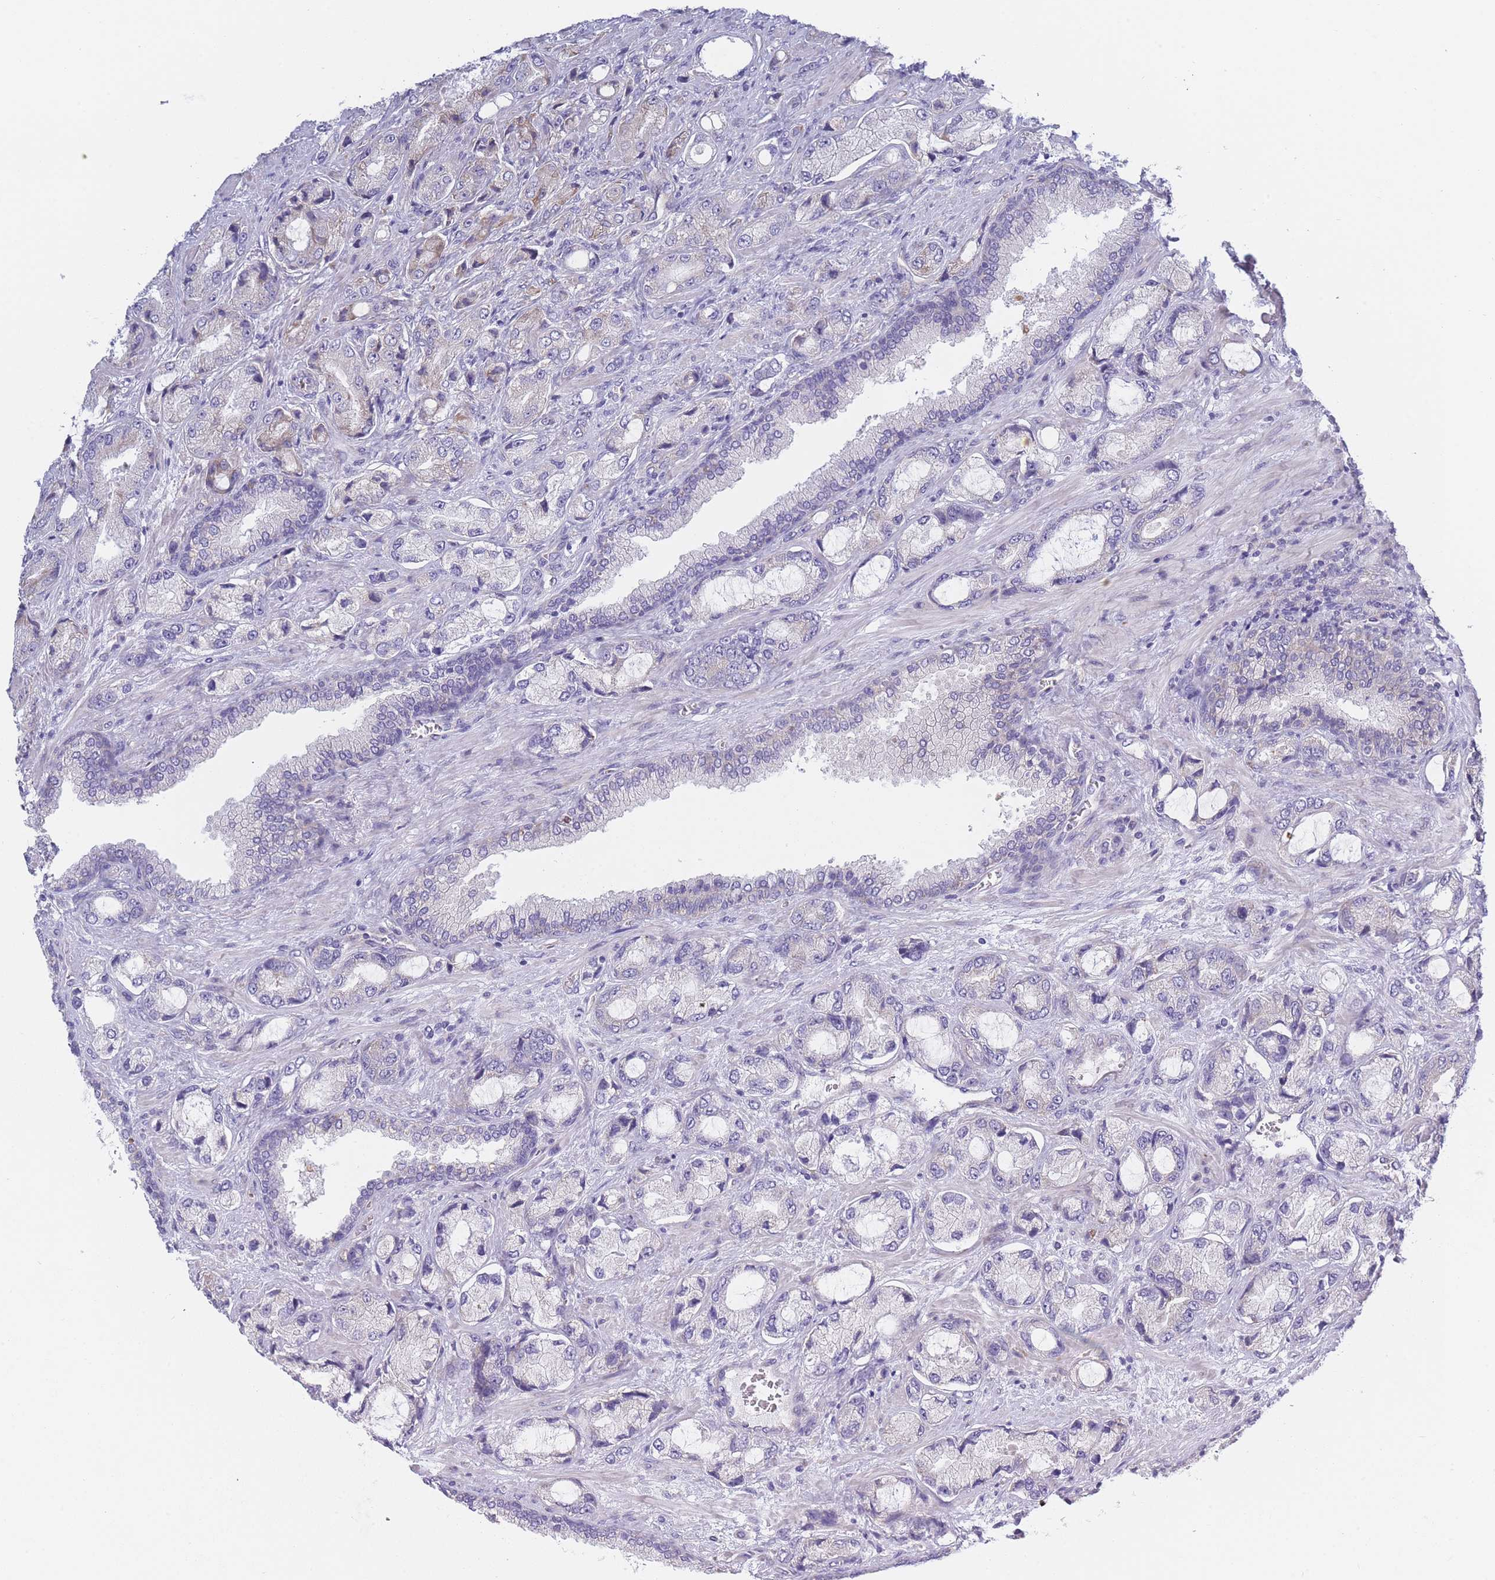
{"staining": {"intensity": "negative", "quantity": "none", "location": "none"}, "tissue": "prostate cancer", "cell_type": "Tumor cells", "image_type": "cancer", "snomed": [{"axis": "morphology", "description": "Adenocarcinoma, High grade"}, {"axis": "topography", "description": "Prostate"}], "caption": "Prostate cancer (high-grade adenocarcinoma) stained for a protein using immunohistochemistry (IHC) exhibits no expression tumor cells.", "gene": "NDUFAF6", "patient": {"sex": "male", "age": 68}}